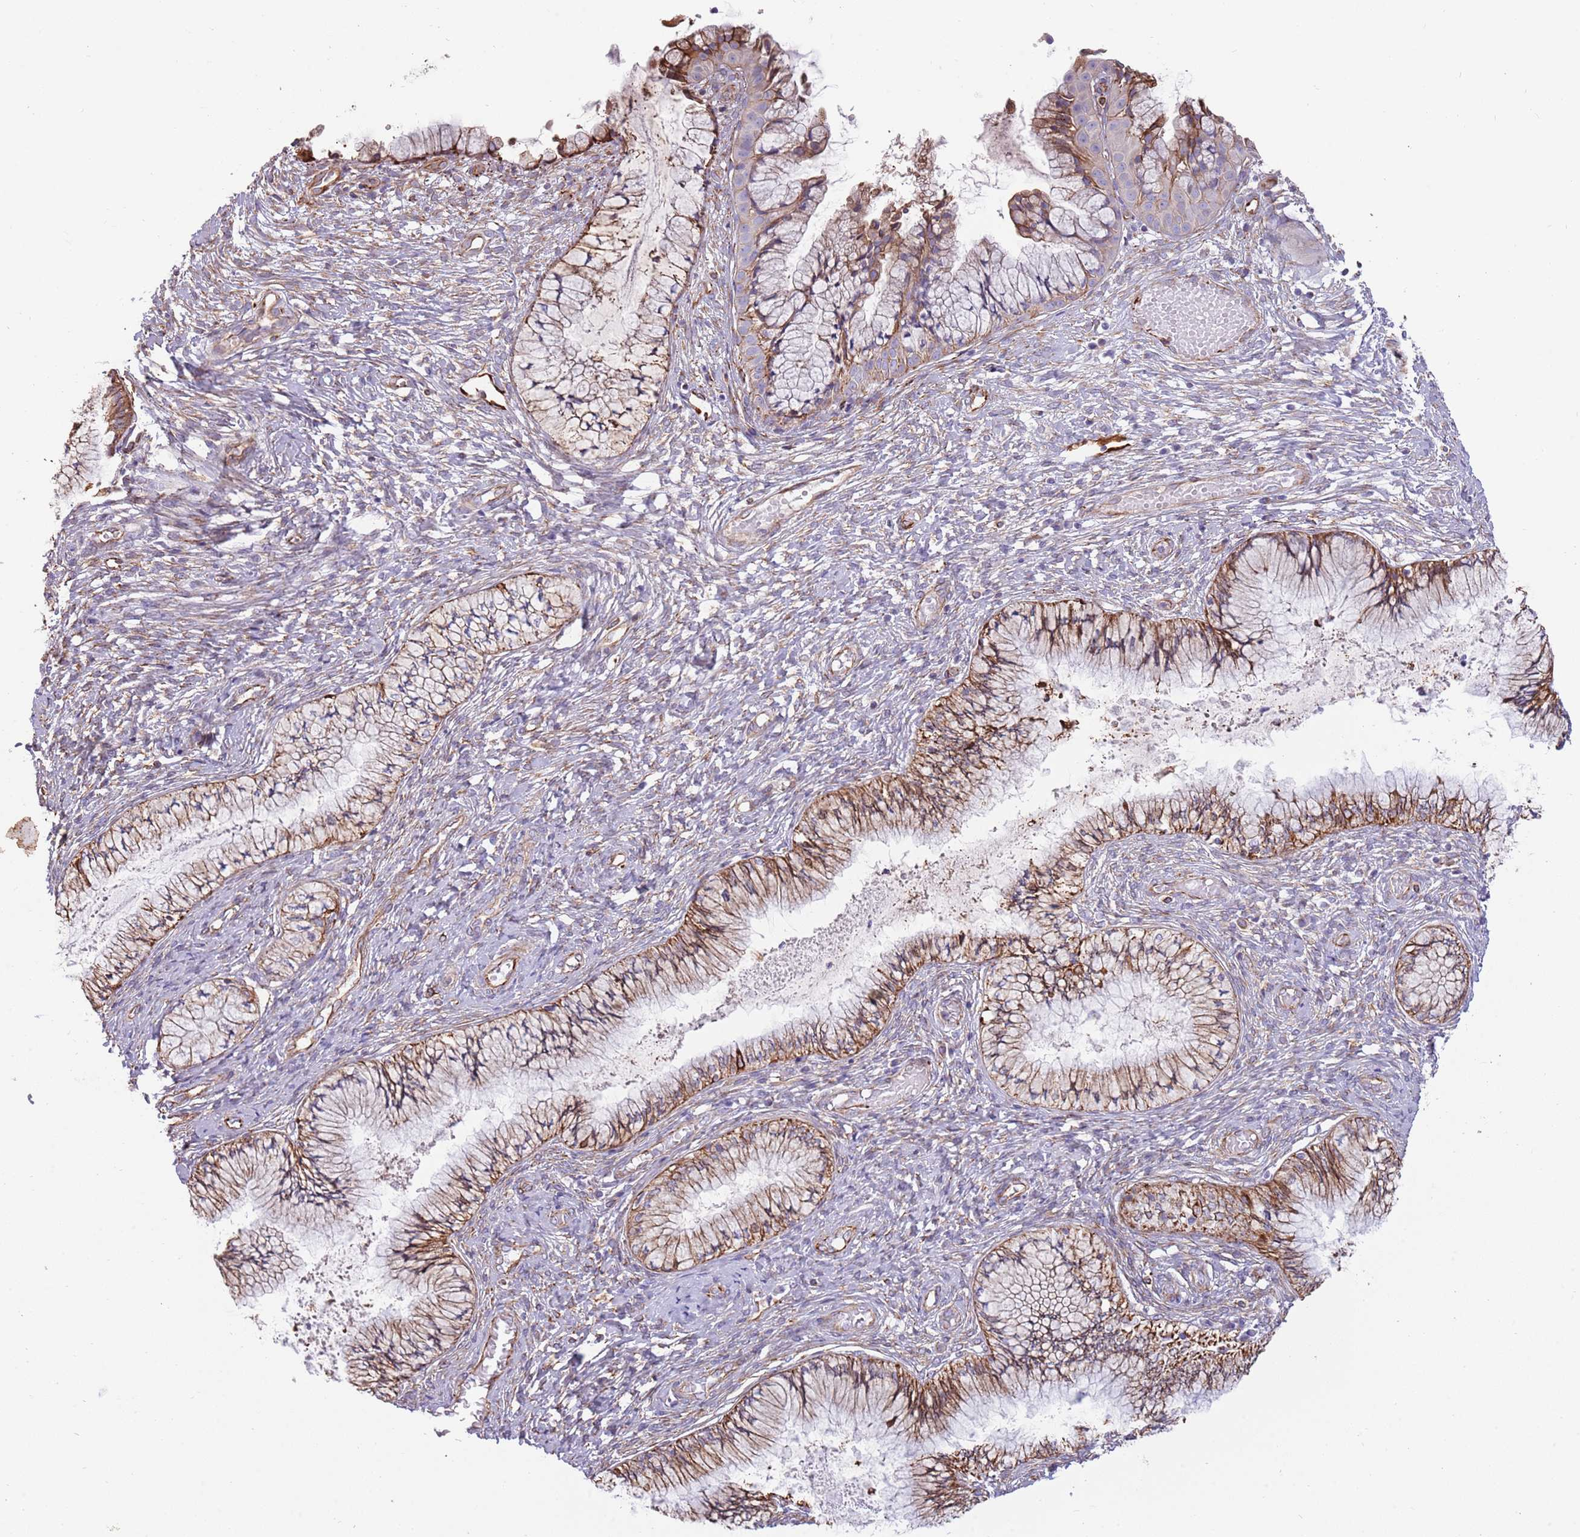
{"staining": {"intensity": "strong", "quantity": "25%-75%", "location": "cytoplasmic/membranous"}, "tissue": "cervix", "cell_type": "Glandular cells", "image_type": "normal", "snomed": [{"axis": "morphology", "description": "Normal tissue, NOS"}, {"axis": "topography", "description": "Cervix"}], "caption": "IHC micrograph of benign cervix: cervix stained using IHC exhibits high levels of strong protein expression localized specifically in the cytoplasmic/membranous of glandular cells, appearing as a cytoplasmic/membranous brown color.", "gene": "MOGAT1", "patient": {"sex": "female", "age": 42}}